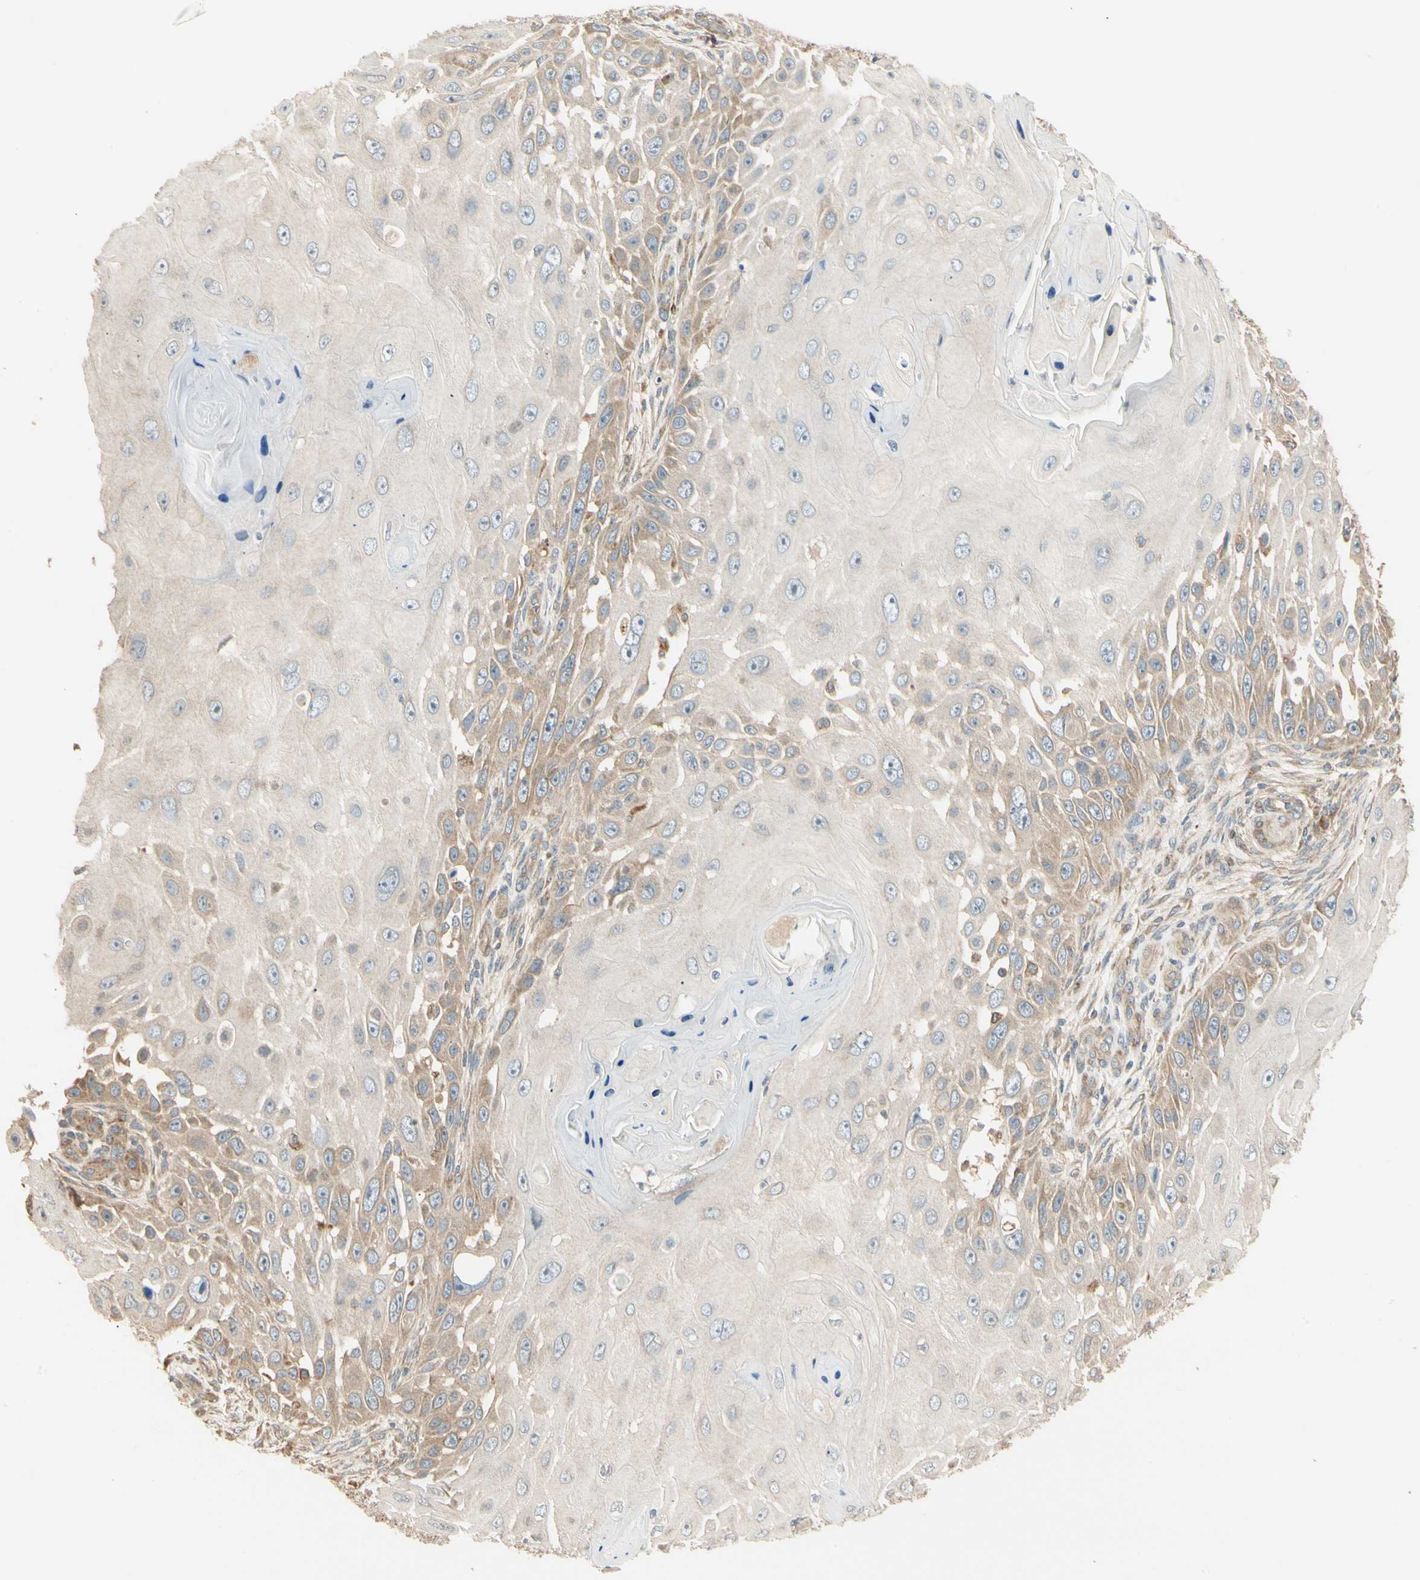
{"staining": {"intensity": "moderate", "quantity": "25%-75%", "location": "cytoplasmic/membranous"}, "tissue": "skin cancer", "cell_type": "Tumor cells", "image_type": "cancer", "snomed": [{"axis": "morphology", "description": "Squamous cell carcinoma, NOS"}, {"axis": "topography", "description": "Skin"}], "caption": "Immunohistochemical staining of human skin cancer (squamous cell carcinoma) exhibits medium levels of moderate cytoplasmic/membranous protein expression in about 25%-75% of tumor cells.", "gene": "IRAG1", "patient": {"sex": "female", "age": 44}}